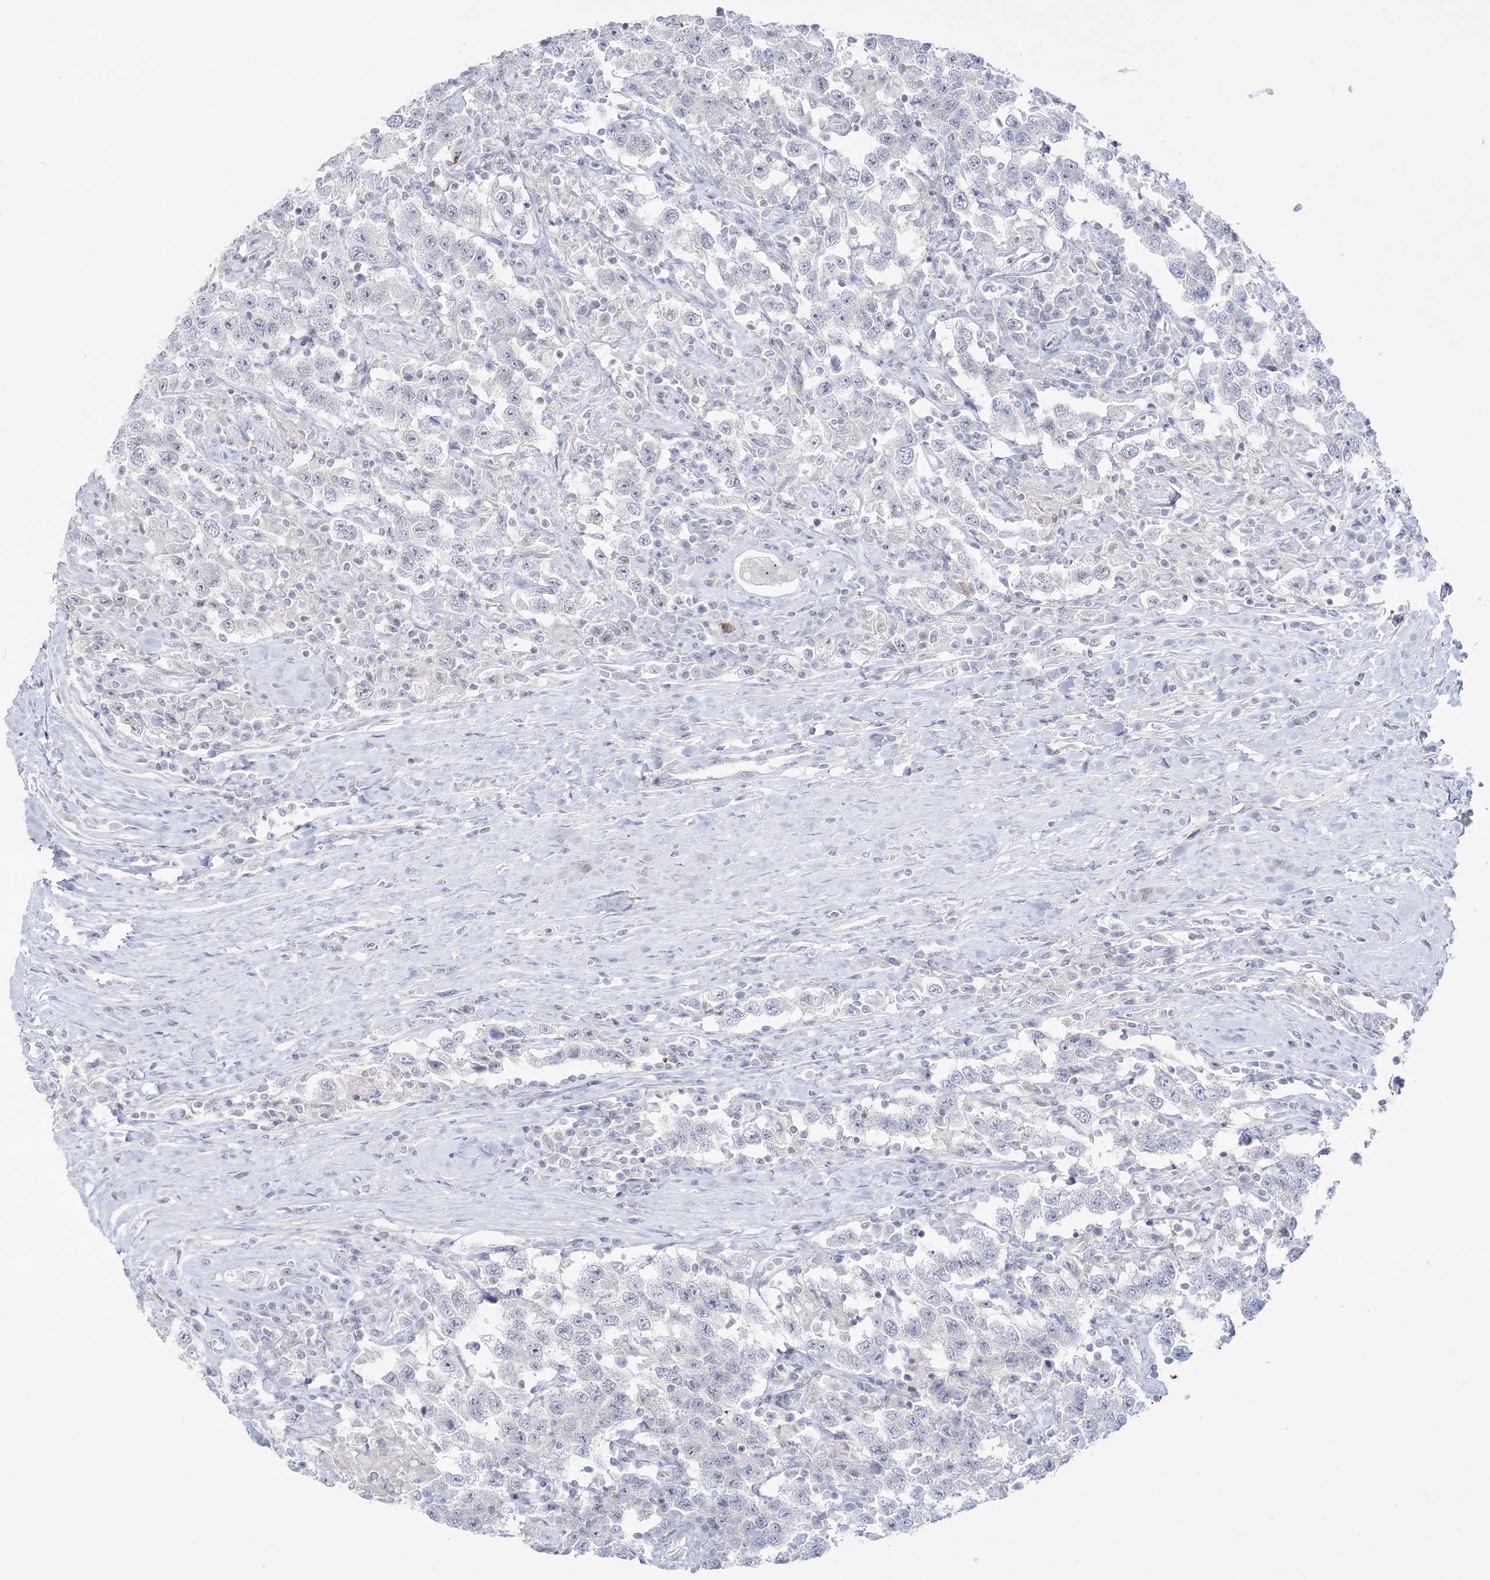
{"staining": {"intensity": "negative", "quantity": "none", "location": "none"}, "tissue": "testis cancer", "cell_type": "Tumor cells", "image_type": "cancer", "snomed": [{"axis": "morphology", "description": "Seminoma, NOS"}, {"axis": "topography", "description": "Testis"}], "caption": "IHC image of human testis cancer (seminoma) stained for a protein (brown), which displays no staining in tumor cells. The staining was performed using DAB (3,3'-diaminobenzidine) to visualize the protein expression in brown, while the nuclei were stained in blue with hematoxylin (Magnification: 20x).", "gene": "SH3BP4", "patient": {"sex": "male", "age": 41}}